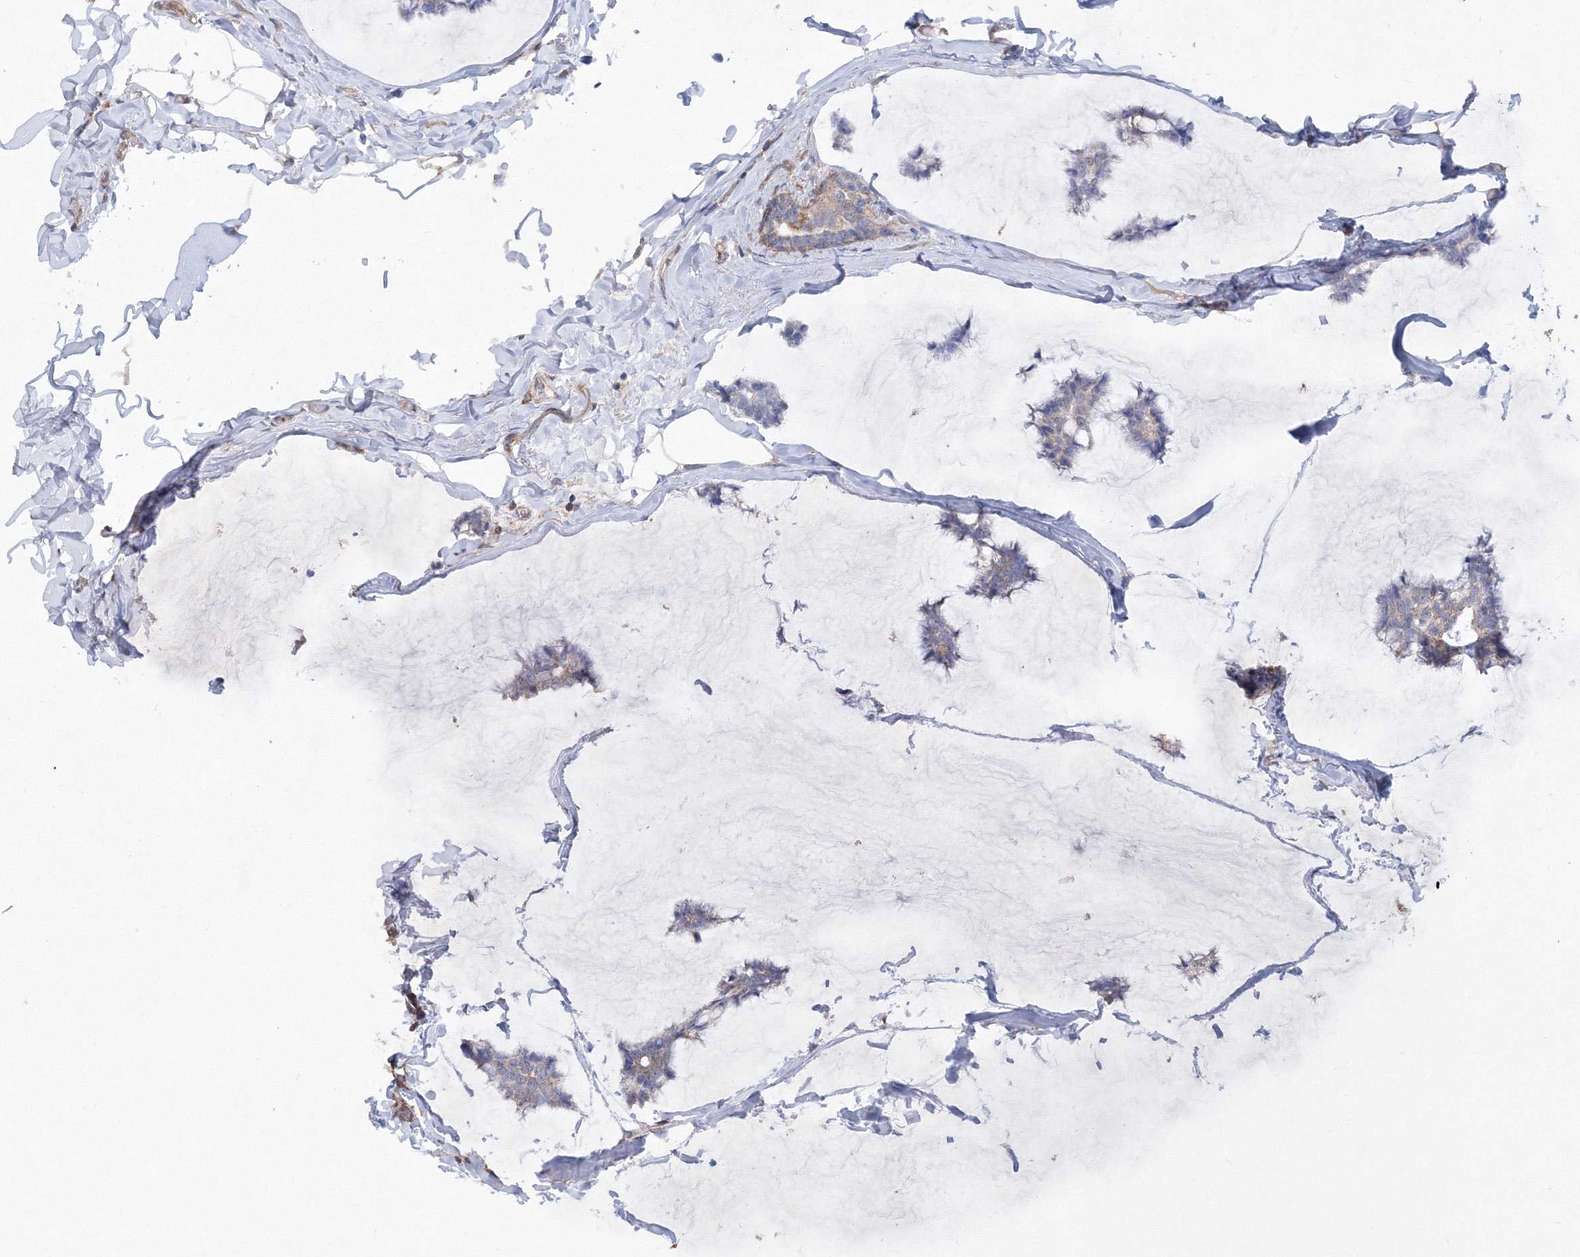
{"staining": {"intensity": "negative", "quantity": "none", "location": "none"}, "tissue": "breast cancer", "cell_type": "Tumor cells", "image_type": "cancer", "snomed": [{"axis": "morphology", "description": "Duct carcinoma"}, {"axis": "topography", "description": "Breast"}], "caption": "This is a micrograph of immunohistochemistry (IHC) staining of intraductal carcinoma (breast), which shows no expression in tumor cells.", "gene": "TMEM139", "patient": {"sex": "female", "age": 93}}